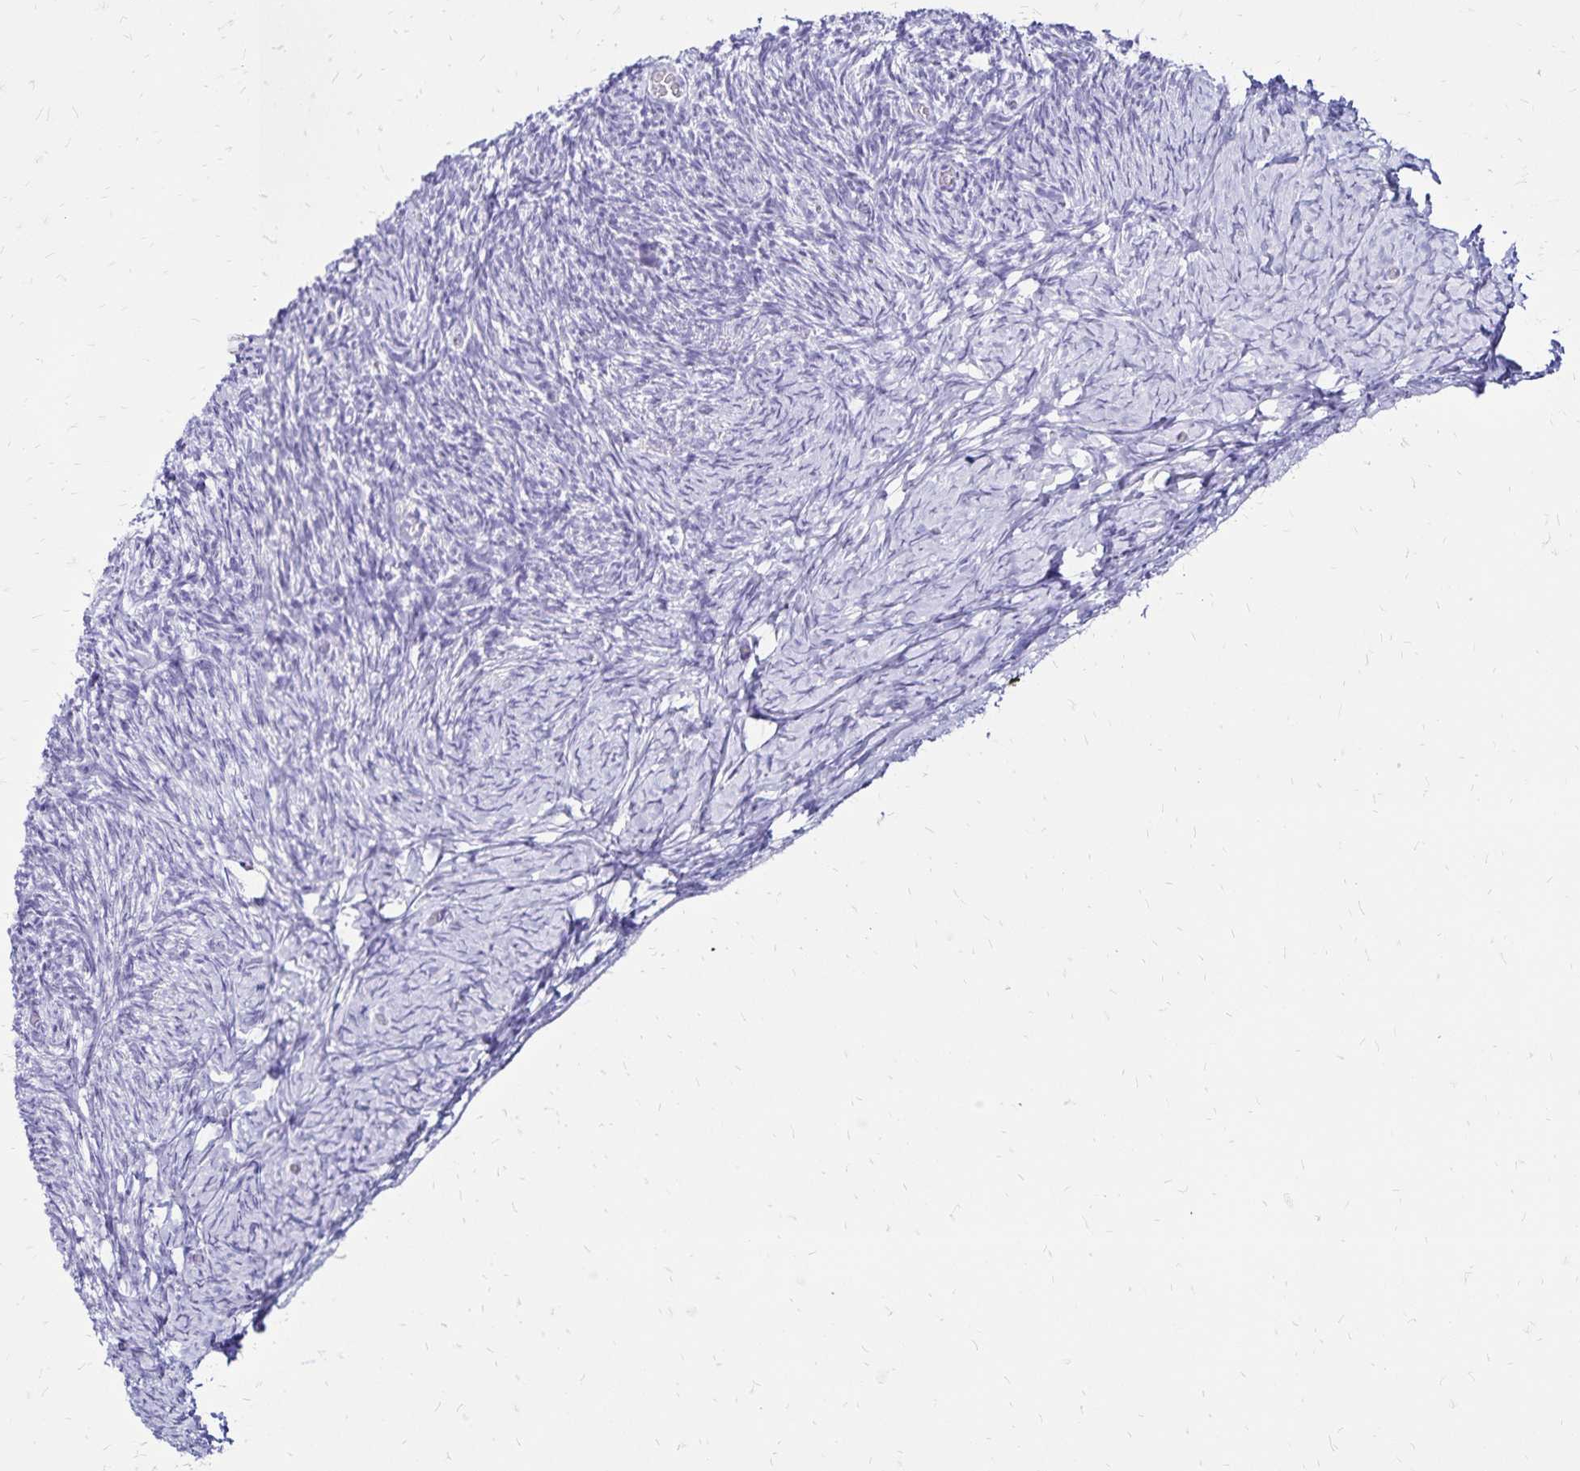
{"staining": {"intensity": "negative", "quantity": "none", "location": "none"}, "tissue": "ovary", "cell_type": "Follicle cells", "image_type": "normal", "snomed": [{"axis": "morphology", "description": "Normal tissue, NOS"}, {"axis": "topography", "description": "Ovary"}], "caption": "This micrograph is of normal ovary stained with immunohistochemistry to label a protein in brown with the nuclei are counter-stained blue. There is no positivity in follicle cells.", "gene": "LIN28B", "patient": {"sex": "female", "age": 39}}